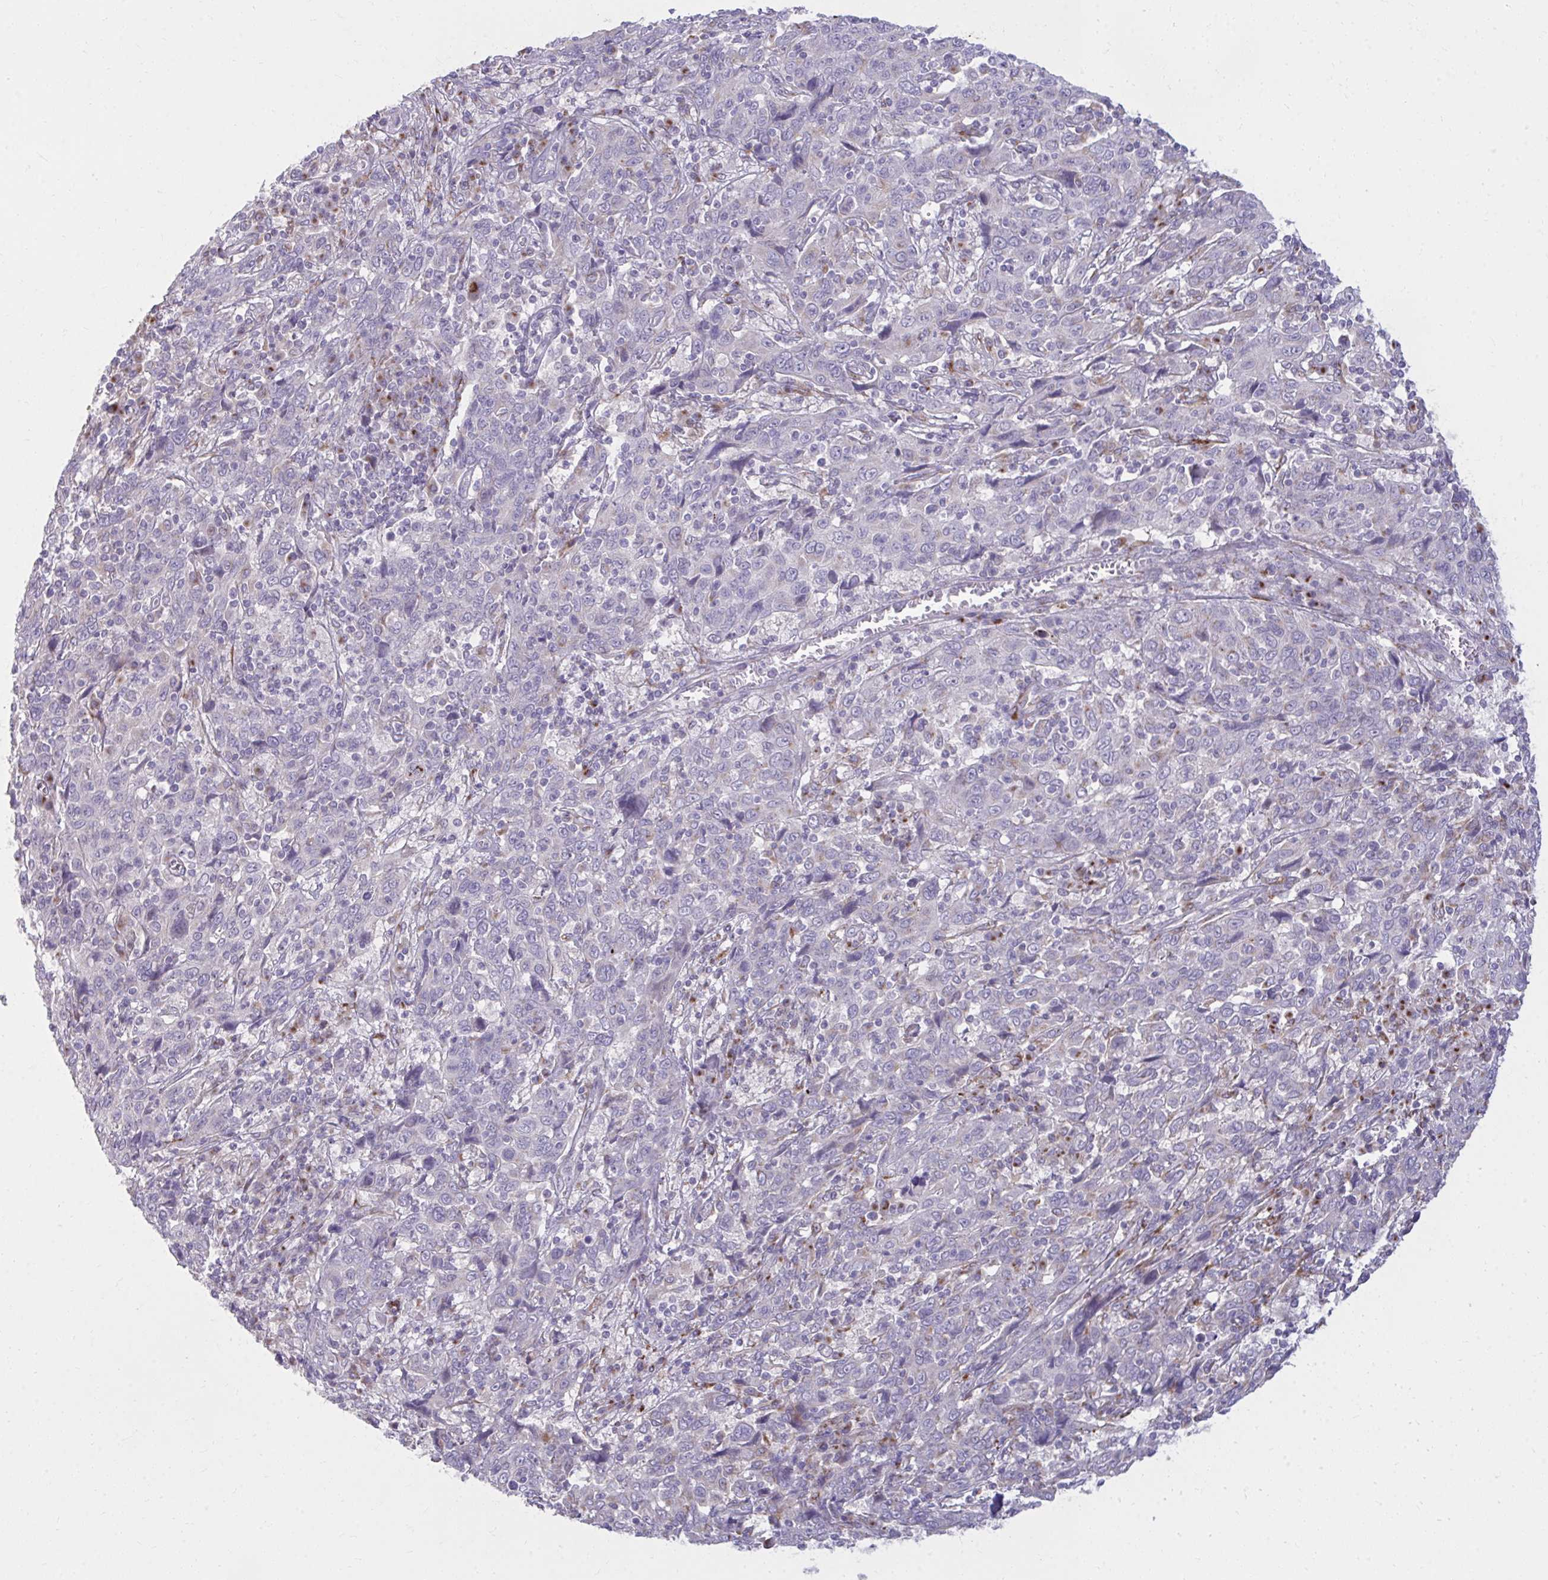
{"staining": {"intensity": "negative", "quantity": "none", "location": "none"}, "tissue": "cervical cancer", "cell_type": "Tumor cells", "image_type": "cancer", "snomed": [{"axis": "morphology", "description": "Squamous cell carcinoma, NOS"}, {"axis": "topography", "description": "Cervix"}], "caption": "Tumor cells show no significant positivity in squamous cell carcinoma (cervical). (Stains: DAB (3,3'-diaminobenzidine) immunohistochemistry (IHC) with hematoxylin counter stain, Microscopy: brightfield microscopy at high magnification).", "gene": "RAB6B", "patient": {"sex": "female", "age": 46}}